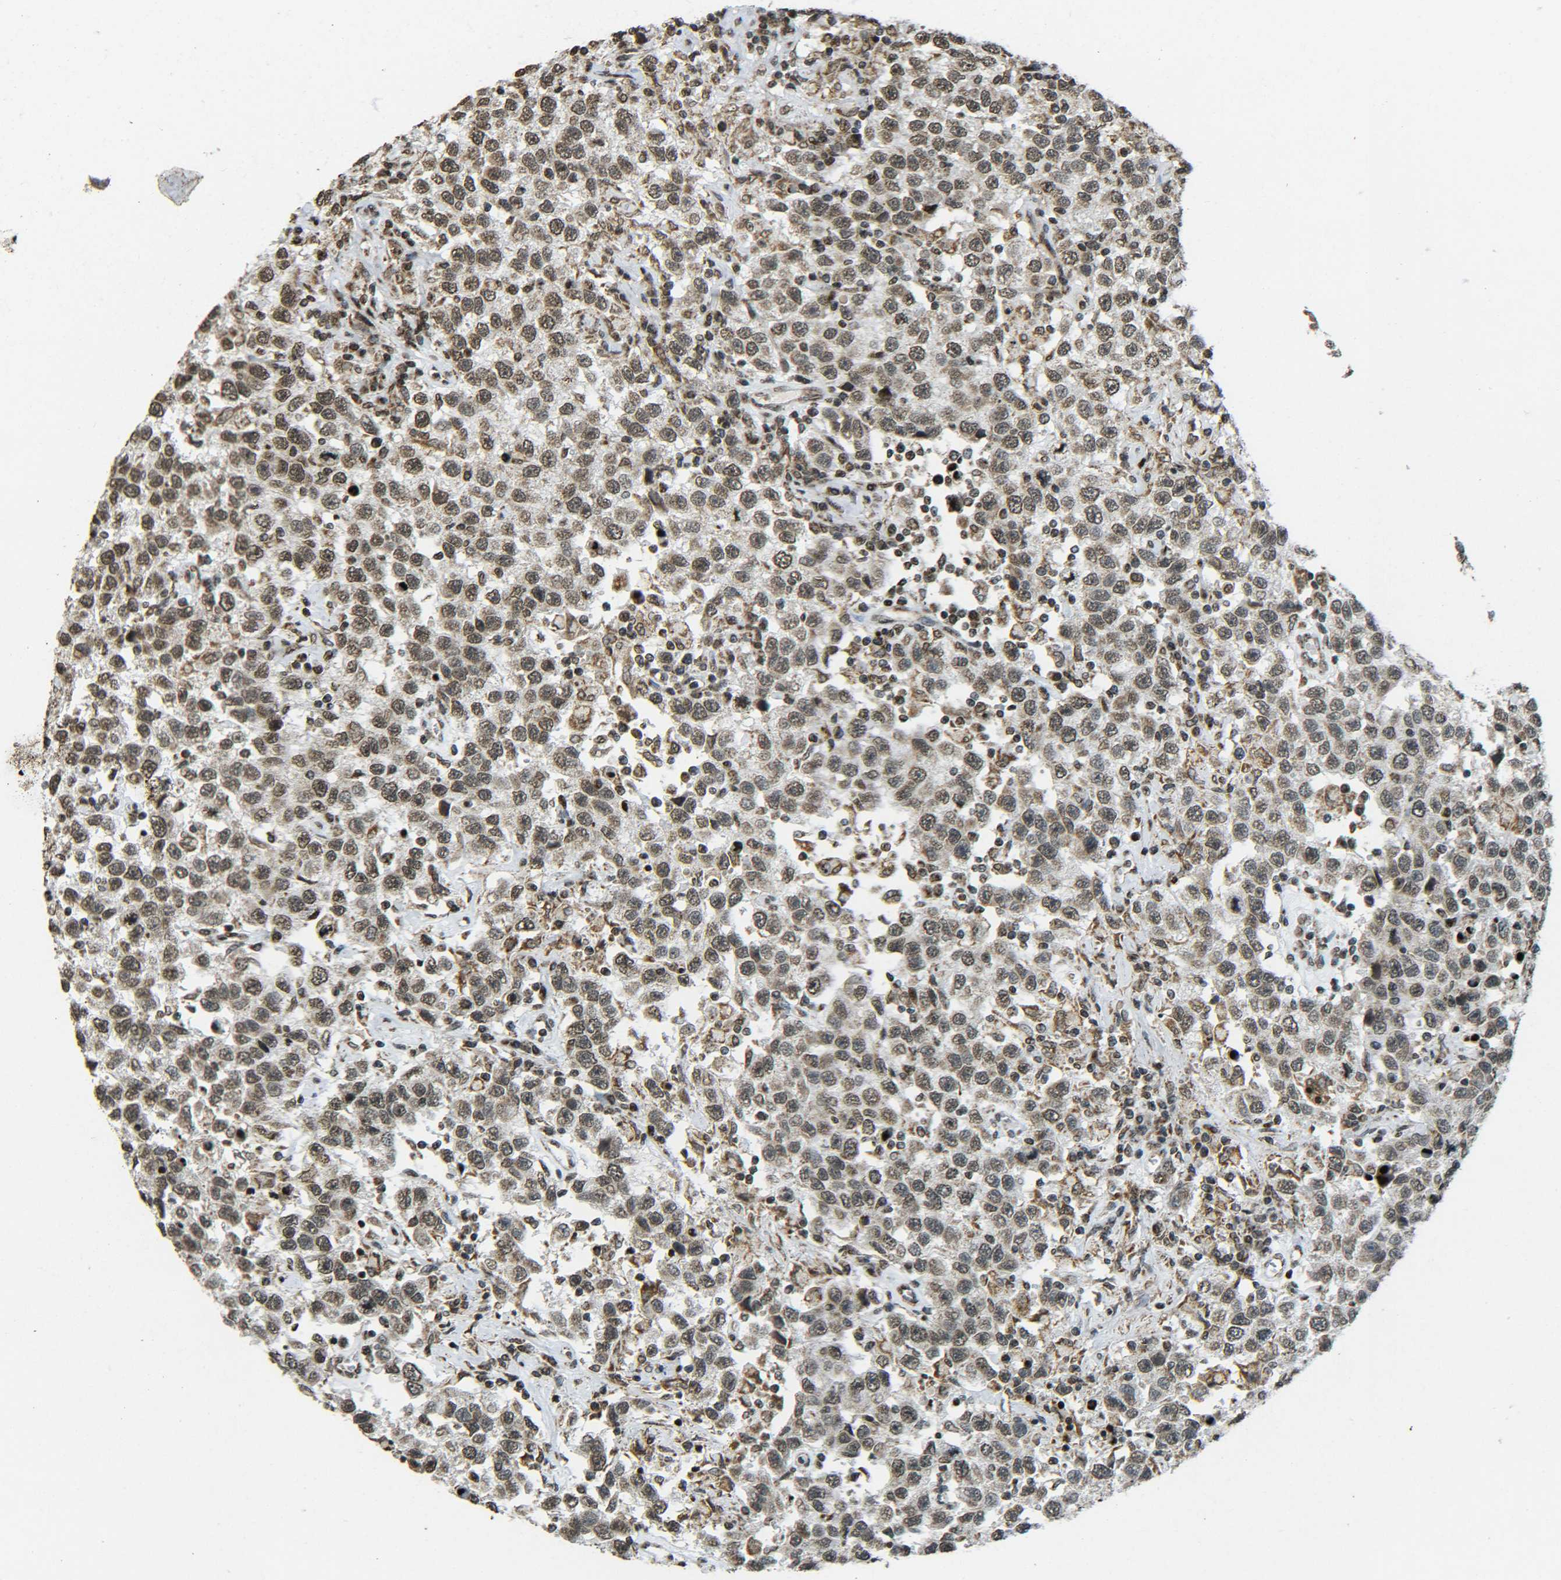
{"staining": {"intensity": "moderate", "quantity": ">75%", "location": "nuclear"}, "tissue": "testis cancer", "cell_type": "Tumor cells", "image_type": "cancer", "snomed": [{"axis": "morphology", "description": "Seminoma, NOS"}, {"axis": "topography", "description": "Testis"}], "caption": "Protein staining of testis cancer (seminoma) tissue displays moderate nuclear positivity in approximately >75% of tumor cells. (DAB (3,3'-diaminobenzidine) IHC with brightfield microscopy, high magnification).", "gene": "NEUROG2", "patient": {"sex": "male", "age": 41}}